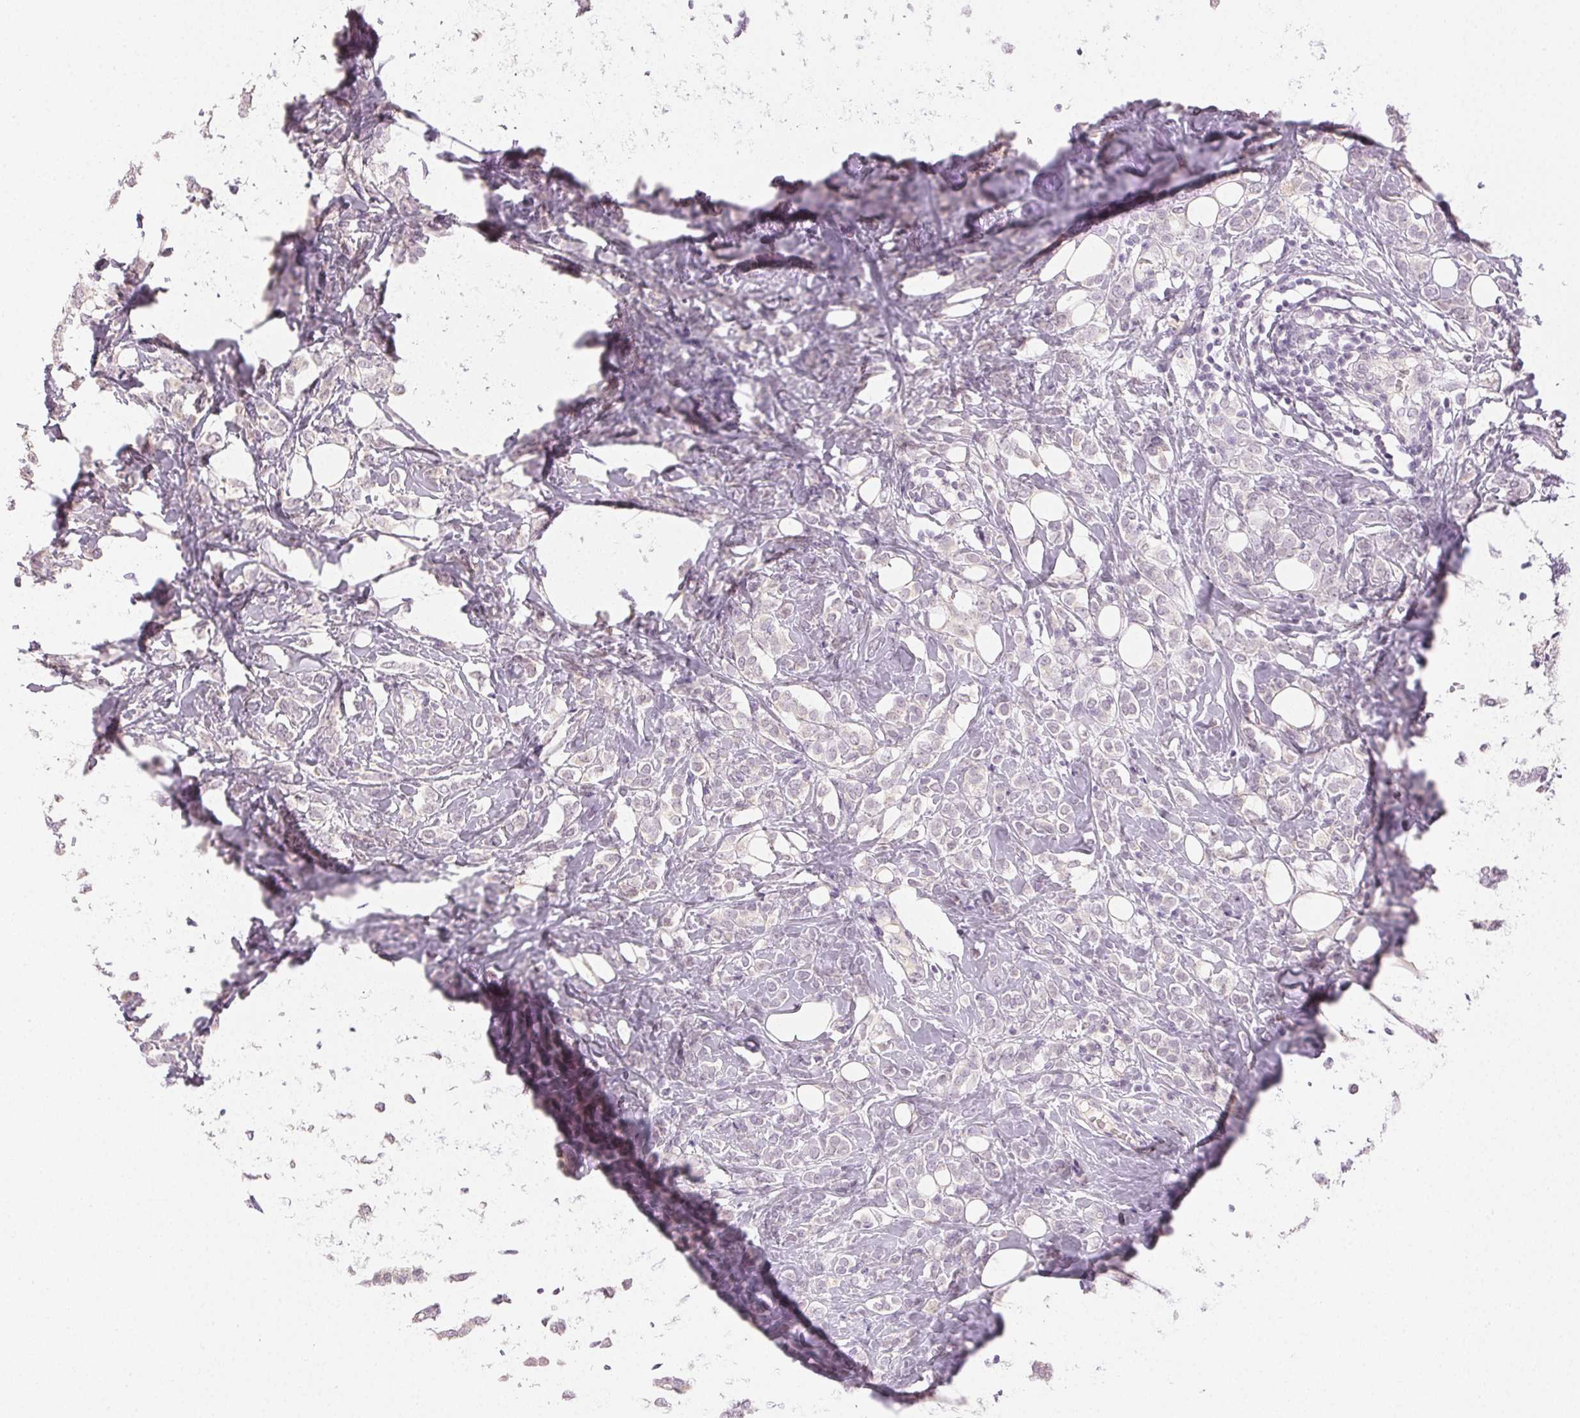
{"staining": {"intensity": "negative", "quantity": "none", "location": "none"}, "tissue": "breast cancer", "cell_type": "Tumor cells", "image_type": "cancer", "snomed": [{"axis": "morphology", "description": "Lobular carcinoma"}, {"axis": "topography", "description": "Breast"}], "caption": "Immunohistochemistry (IHC) micrograph of breast lobular carcinoma stained for a protein (brown), which demonstrates no expression in tumor cells.", "gene": "MAP1LC3A", "patient": {"sex": "female", "age": 49}}